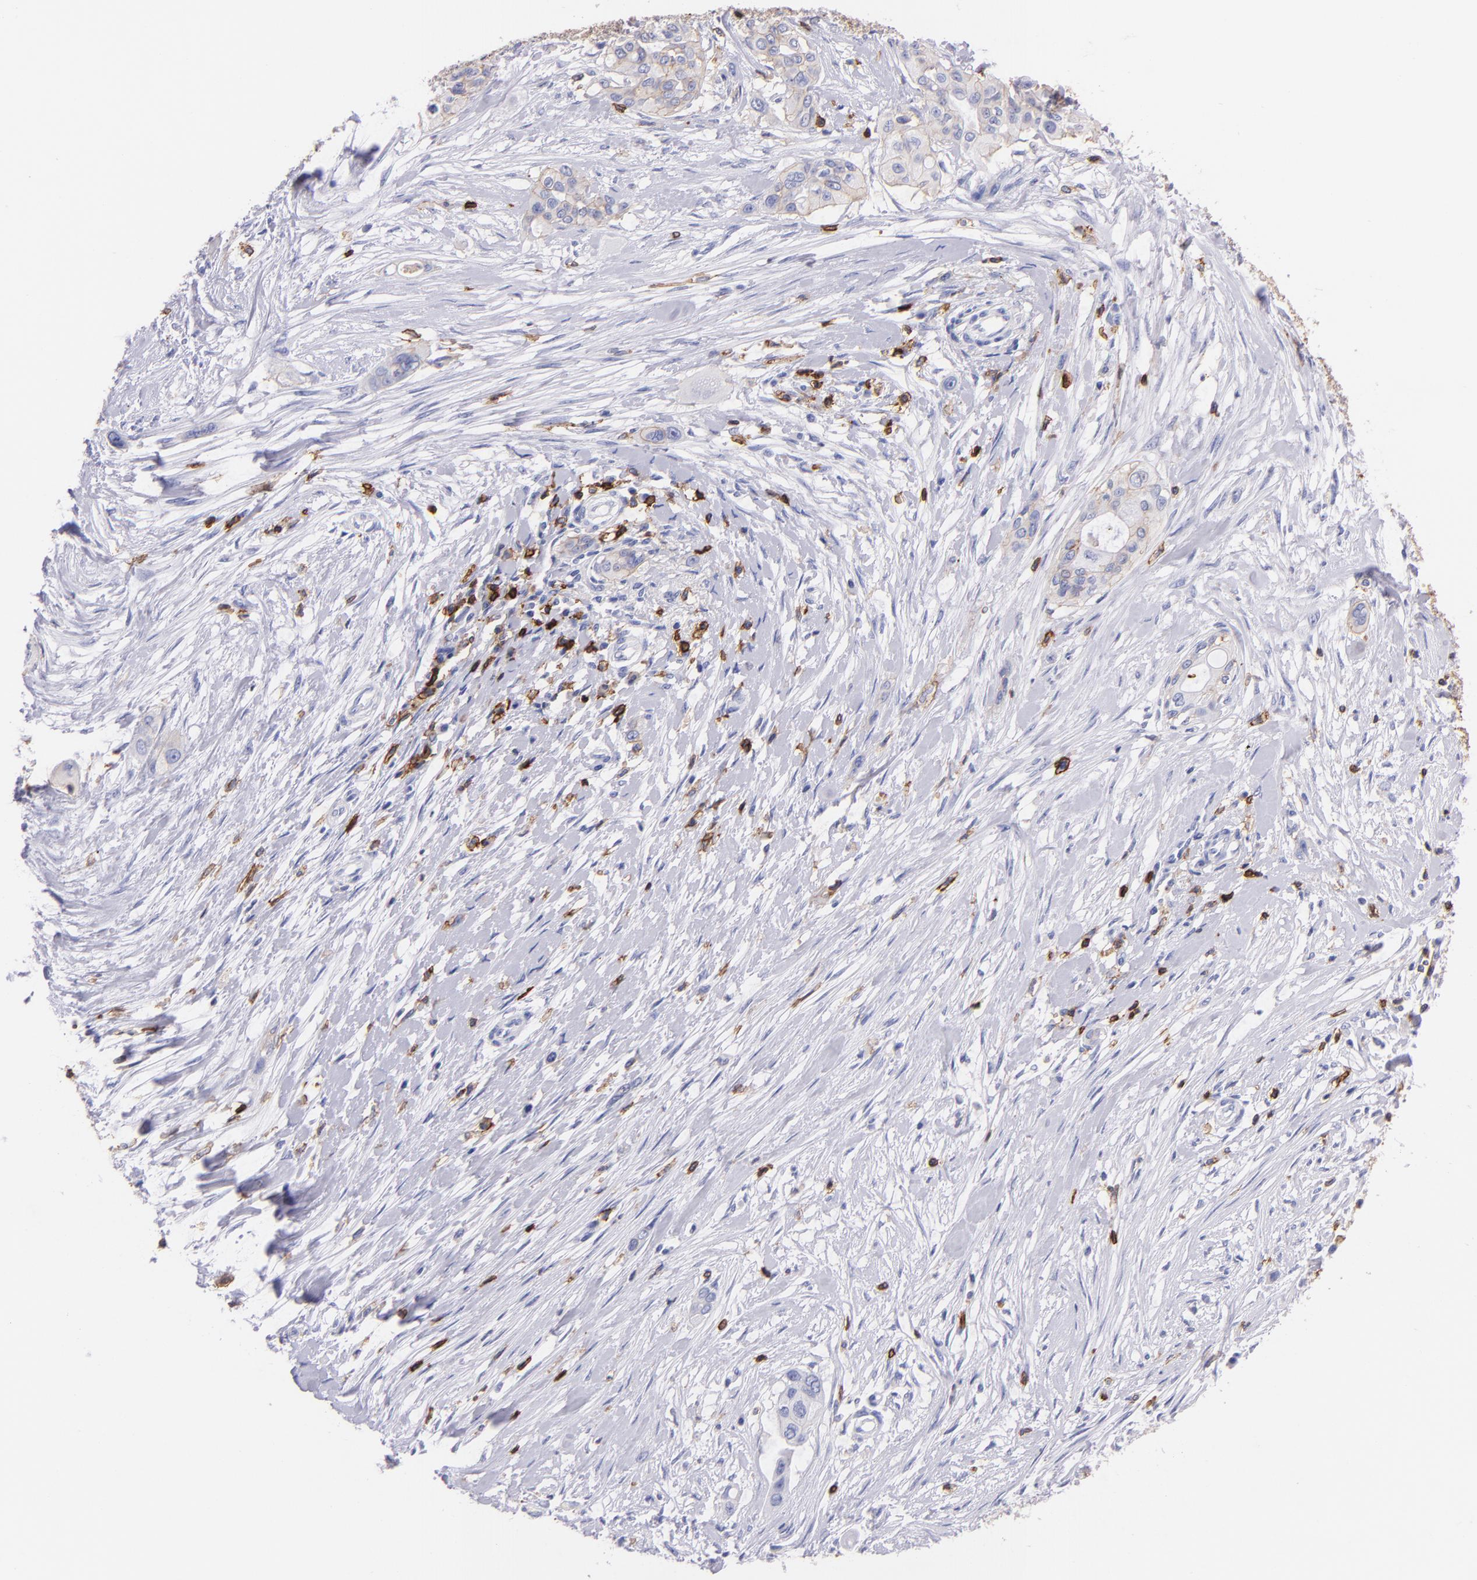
{"staining": {"intensity": "negative", "quantity": "none", "location": "none"}, "tissue": "pancreatic cancer", "cell_type": "Tumor cells", "image_type": "cancer", "snomed": [{"axis": "morphology", "description": "Adenocarcinoma, NOS"}, {"axis": "topography", "description": "Pancreas"}], "caption": "An IHC photomicrograph of pancreatic cancer (adenocarcinoma) is shown. There is no staining in tumor cells of pancreatic cancer (adenocarcinoma). (Stains: DAB IHC with hematoxylin counter stain, Microscopy: brightfield microscopy at high magnification).", "gene": "SPN", "patient": {"sex": "female", "age": 60}}